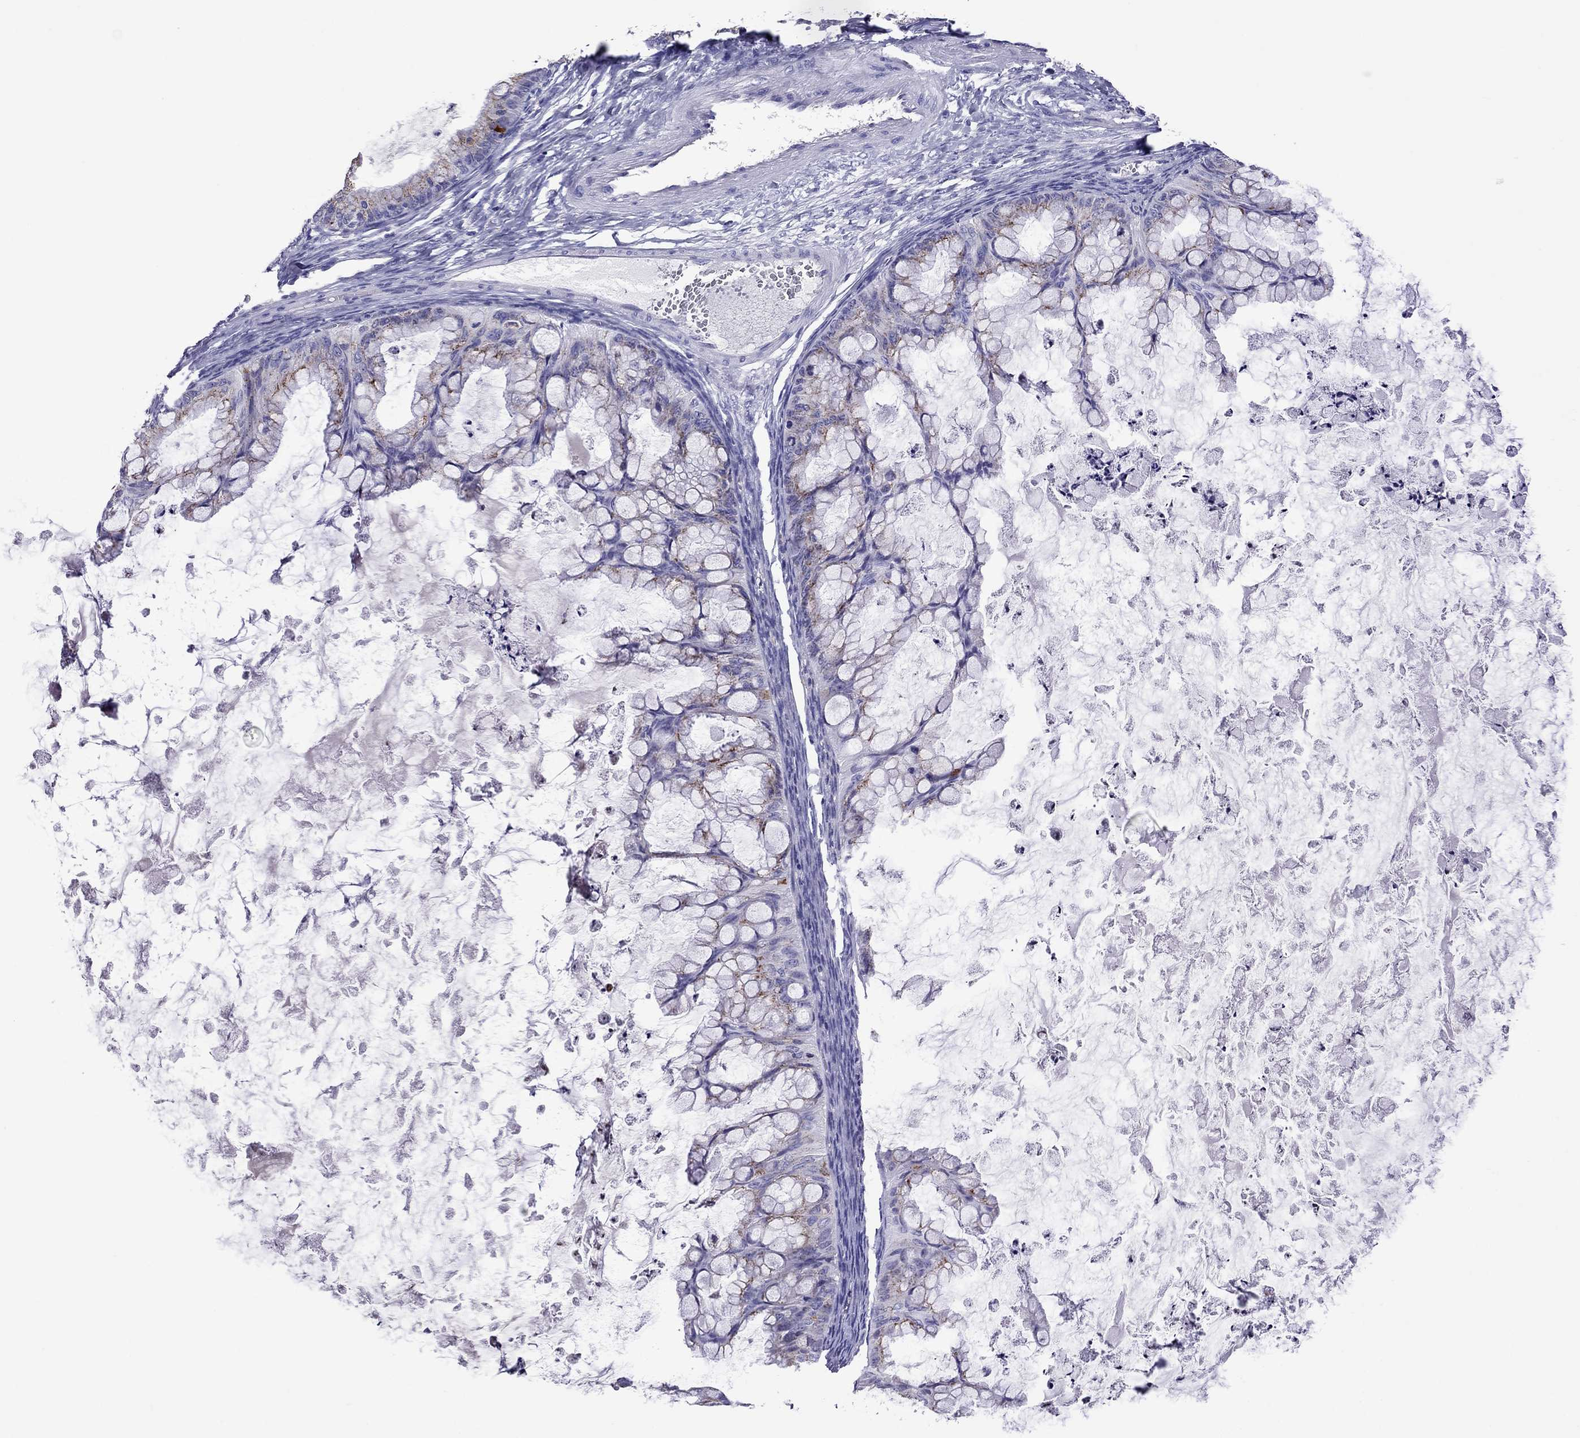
{"staining": {"intensity": "weak", "quantity": "<25%", "location": "cytoplasmic/membranous"}, "tissue": "ovarian cancer", "cell_type": "Tumor cells", "image_type": "cancer", "snomed": [{"axis": "morphology", "description": "Cystadenocarcinoma, mucinous, NOS"}, {"axis": "topography", "description": "Ovary"}], "caption": "DAB immunohistochemical staining of ovarian mucinous cystadenocarcinoma shows no significant expression in tumor cells. (DAB (3,3'-diaminobenzidine) immunohistochemistry (IHC), high magnification).", "gene": "SCG2", "patient": {"sex": "female", "age": 35}}